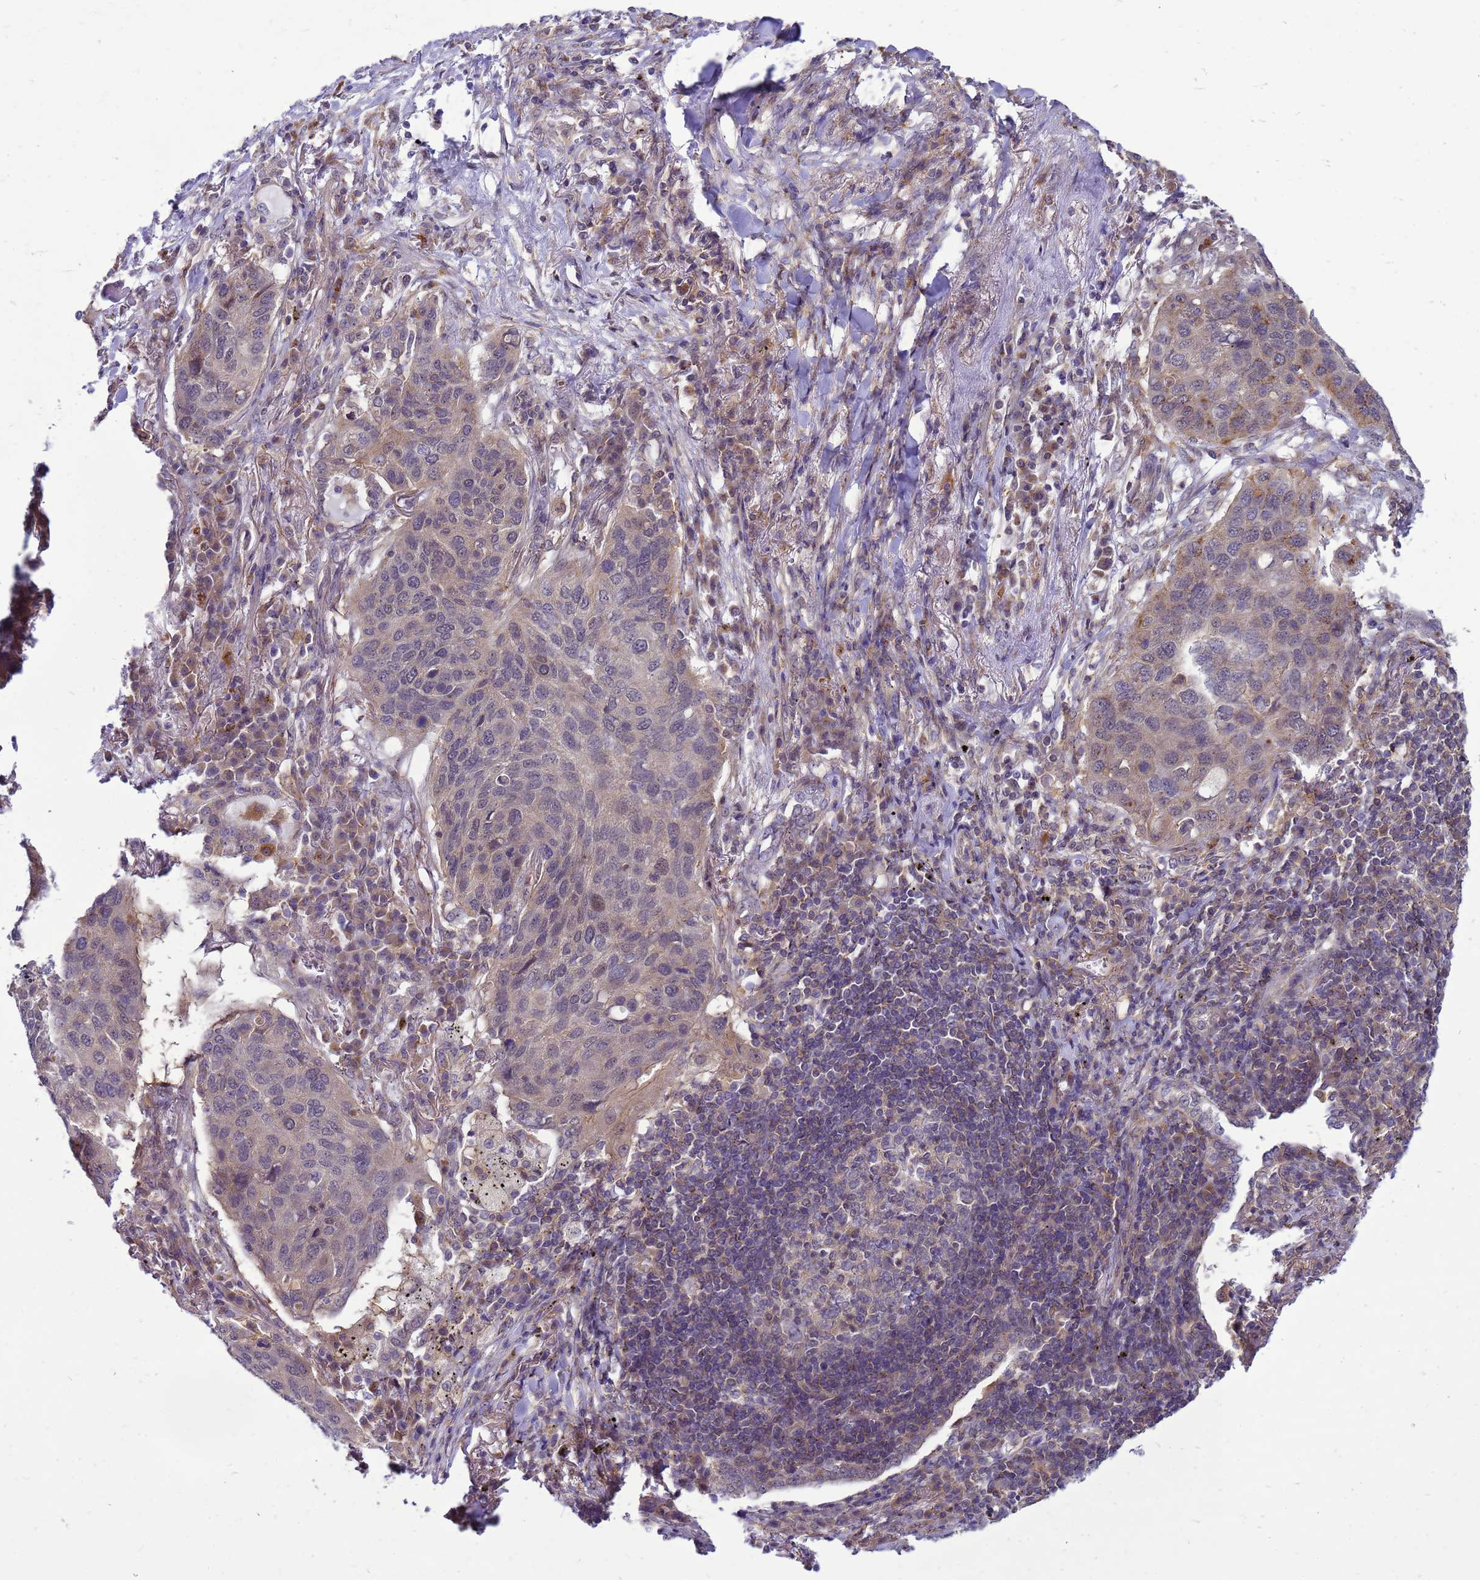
{"staining": {"intensity": "weak", "quantity": "25%-75%", "location": "cytoplasmic/membranous"}, "tissue": "lung cancer", "cell_type": "Tumor cells", "image_type": "cancer", "snomed": [{"axis": "morphology", "description": "Squamous cell carcinoma, NOS"}, {"axis": "topography", "description": "Lung"}], "caption": "This is a micrograph of IHC staining of squamous cell carcinoma (lung), which shows weak staining in the cytoplasmic/membranous of tumor cells.", "gene": "ENOPH1", "patient": {"sex": "female", "age": 63}}